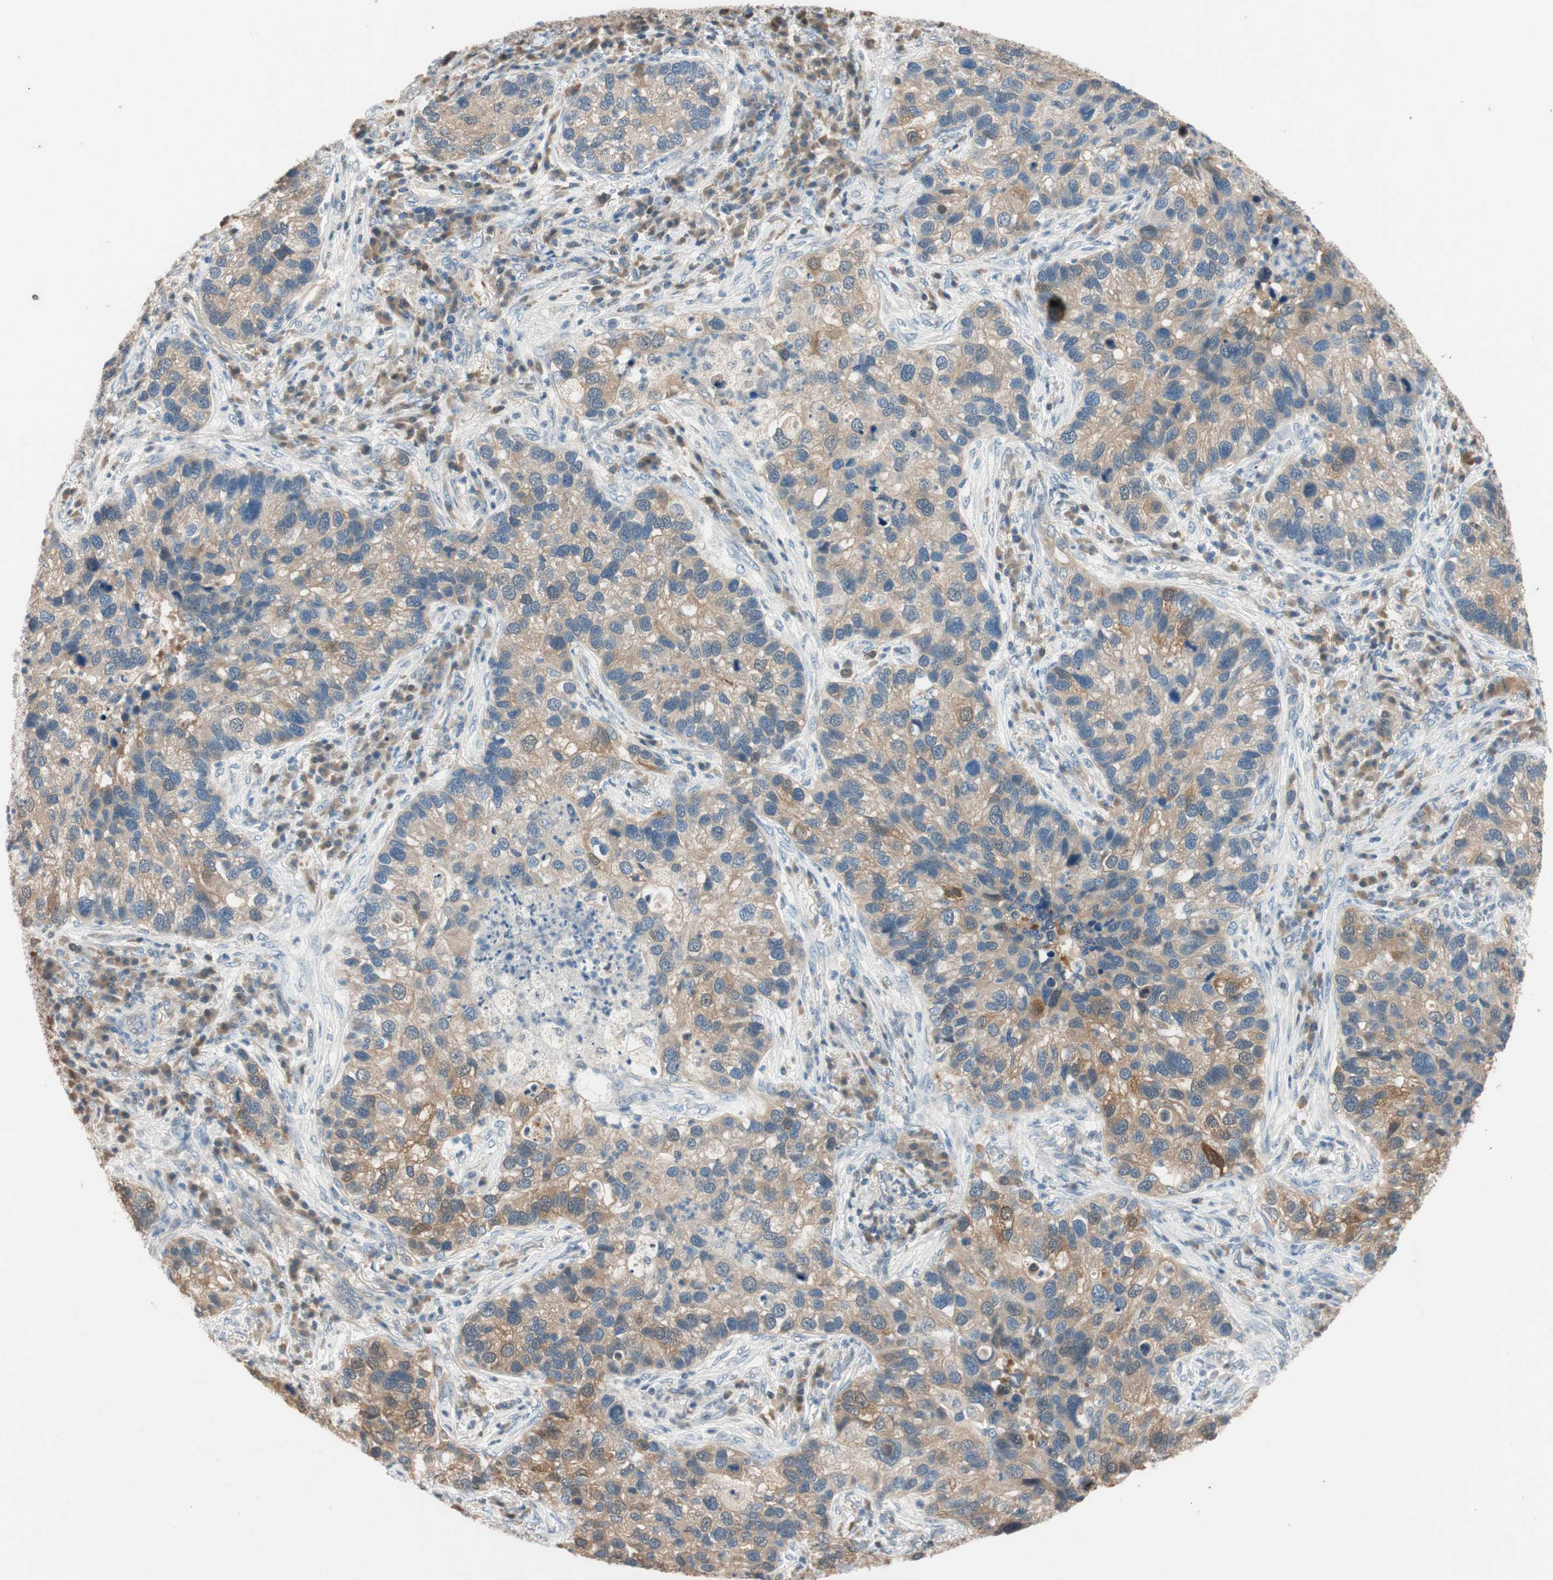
{"staining": {"intensity": "moderate", "quantity": "<25%", "location": "cytoplasmic/membranous,nuclear"}, "tissue": "lung cancer", "cell_type": "Tumor cells", "image_type": "cancer", "snomed": [{"axis": "morphology", "description": "Normal tissue, NOS"}, {"axis": "morphology", "description": "Adenocarcinoma, NOS"}, {"axis": "topography", "description": "Bronchus"}, {"axis": "topography", "description": "Lung"}], "caption": "Lung adenocarcinoma stained for a protein shows moderate cytoplasmic/membranous and nuclear positivity in tumor cells. Using DAB (brown) and hematoxylin (blue) stains, captured at high magnification using brightfield microscopy.", "gene": "SERPINB5", "patient": {"sex": "male", "age": 54}}